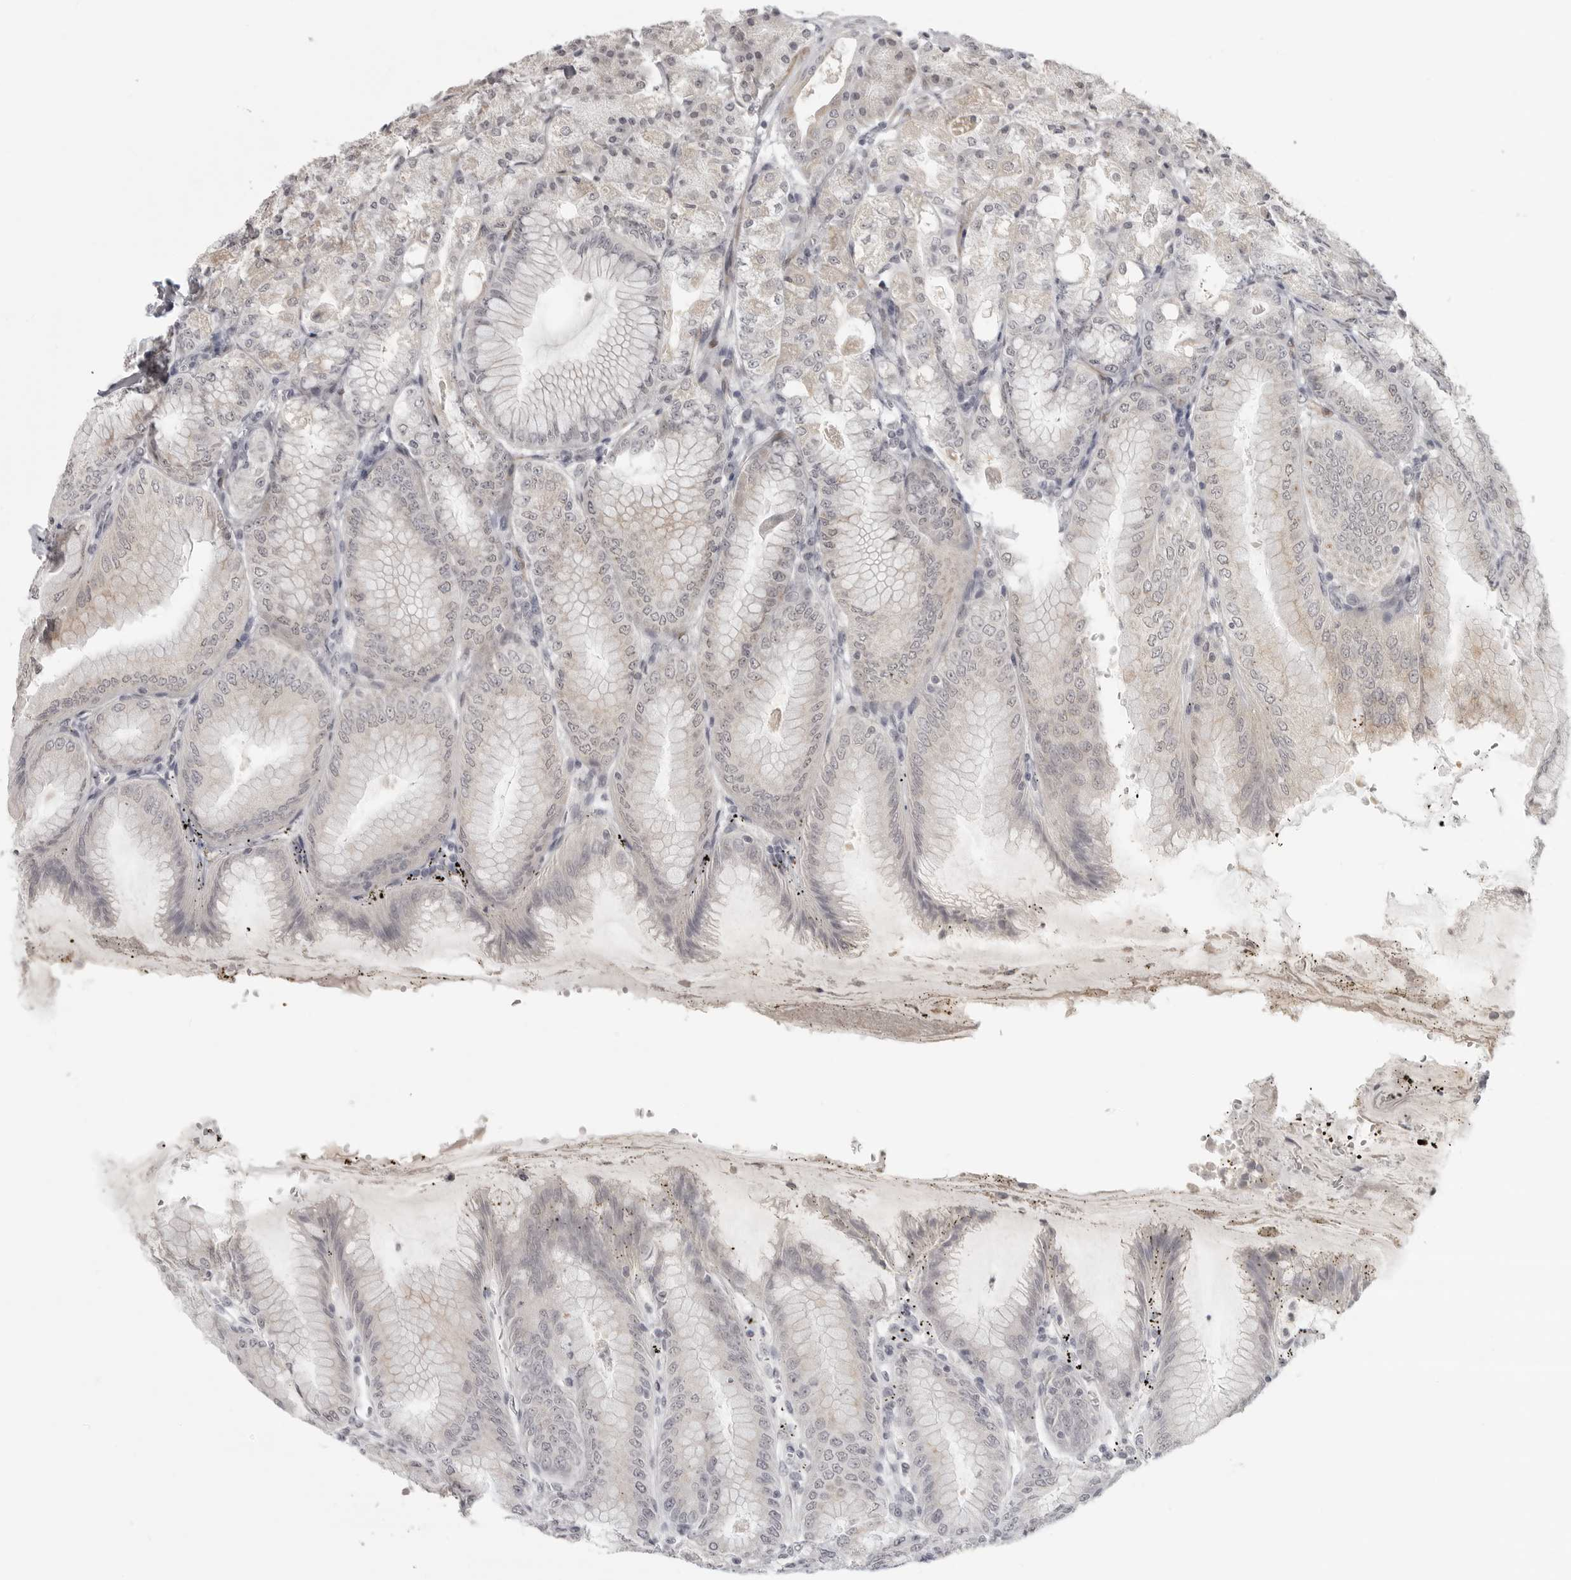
{"staining": {"intensity": "moderate", "quantity": "25%-75%", "location": "cytoplasmic/membranous,nuclear"}, "tissue": "stomach", "cell_type": "Glandular cells", "image_type": "normal", "snomed": [{"axis": "morphology", "description": "Normal tissue, NOS"}, {"axis": "topography", "description": "Stomach, lower"}], "caption": "Protein staining displays moderate cytoplasmic/membranous,nuclear staining in approximately 25%-75% of glandular cells in normal stomach. The protein is stained brown, and the nuclei are stained in blue (DAB IHC with brightfield microscopy, high magnification).", "gene": "TUT4", "patient": {"sex": "male", "age": 71}}